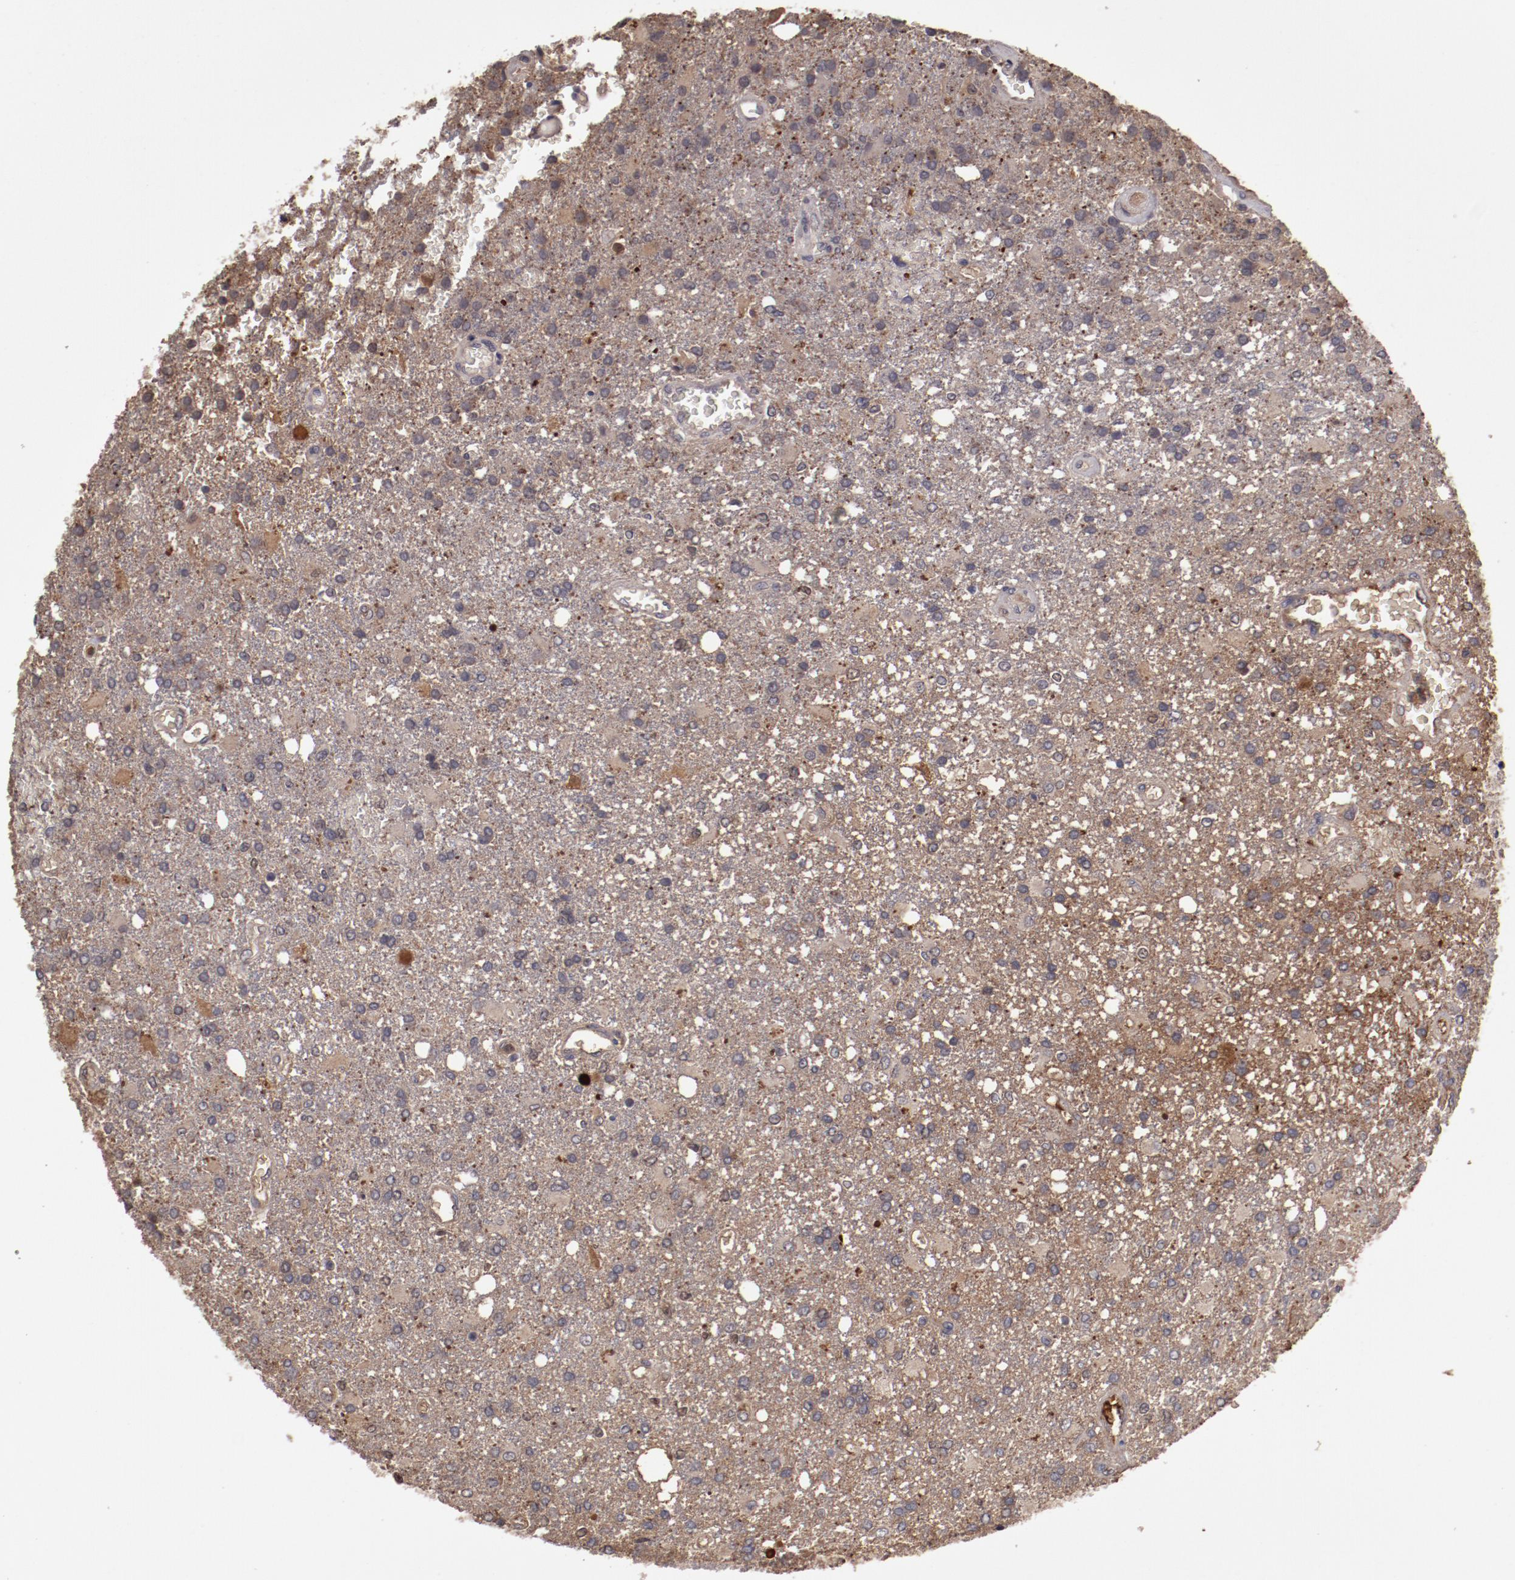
{"staining": {"intensity": "moderate", "quantity": "25%-75%", "location": "cytoplasmic/membranous"}, "tissue": "glioma", "cell_type": "Tumor cells", "image_type": "cancer", "snomed": [{"axis": "morphology", "description": "Glioma, malignant, High grade"}, {"axis": "topography", "description": "Cerebral cortex"}], "caption": "A high-resolution photomicrograph shows immunohistochemistry (IHC) staining of high-grade glioma (malignant), which demonstrates moderate cytoplasmic/membranous staining in approximately 25%-75% of tumor cells. (Brightfield microscopy of DAB IHC at high magnification).", "gene": "CP", "patient": {"sex": "male", "age": 79}}